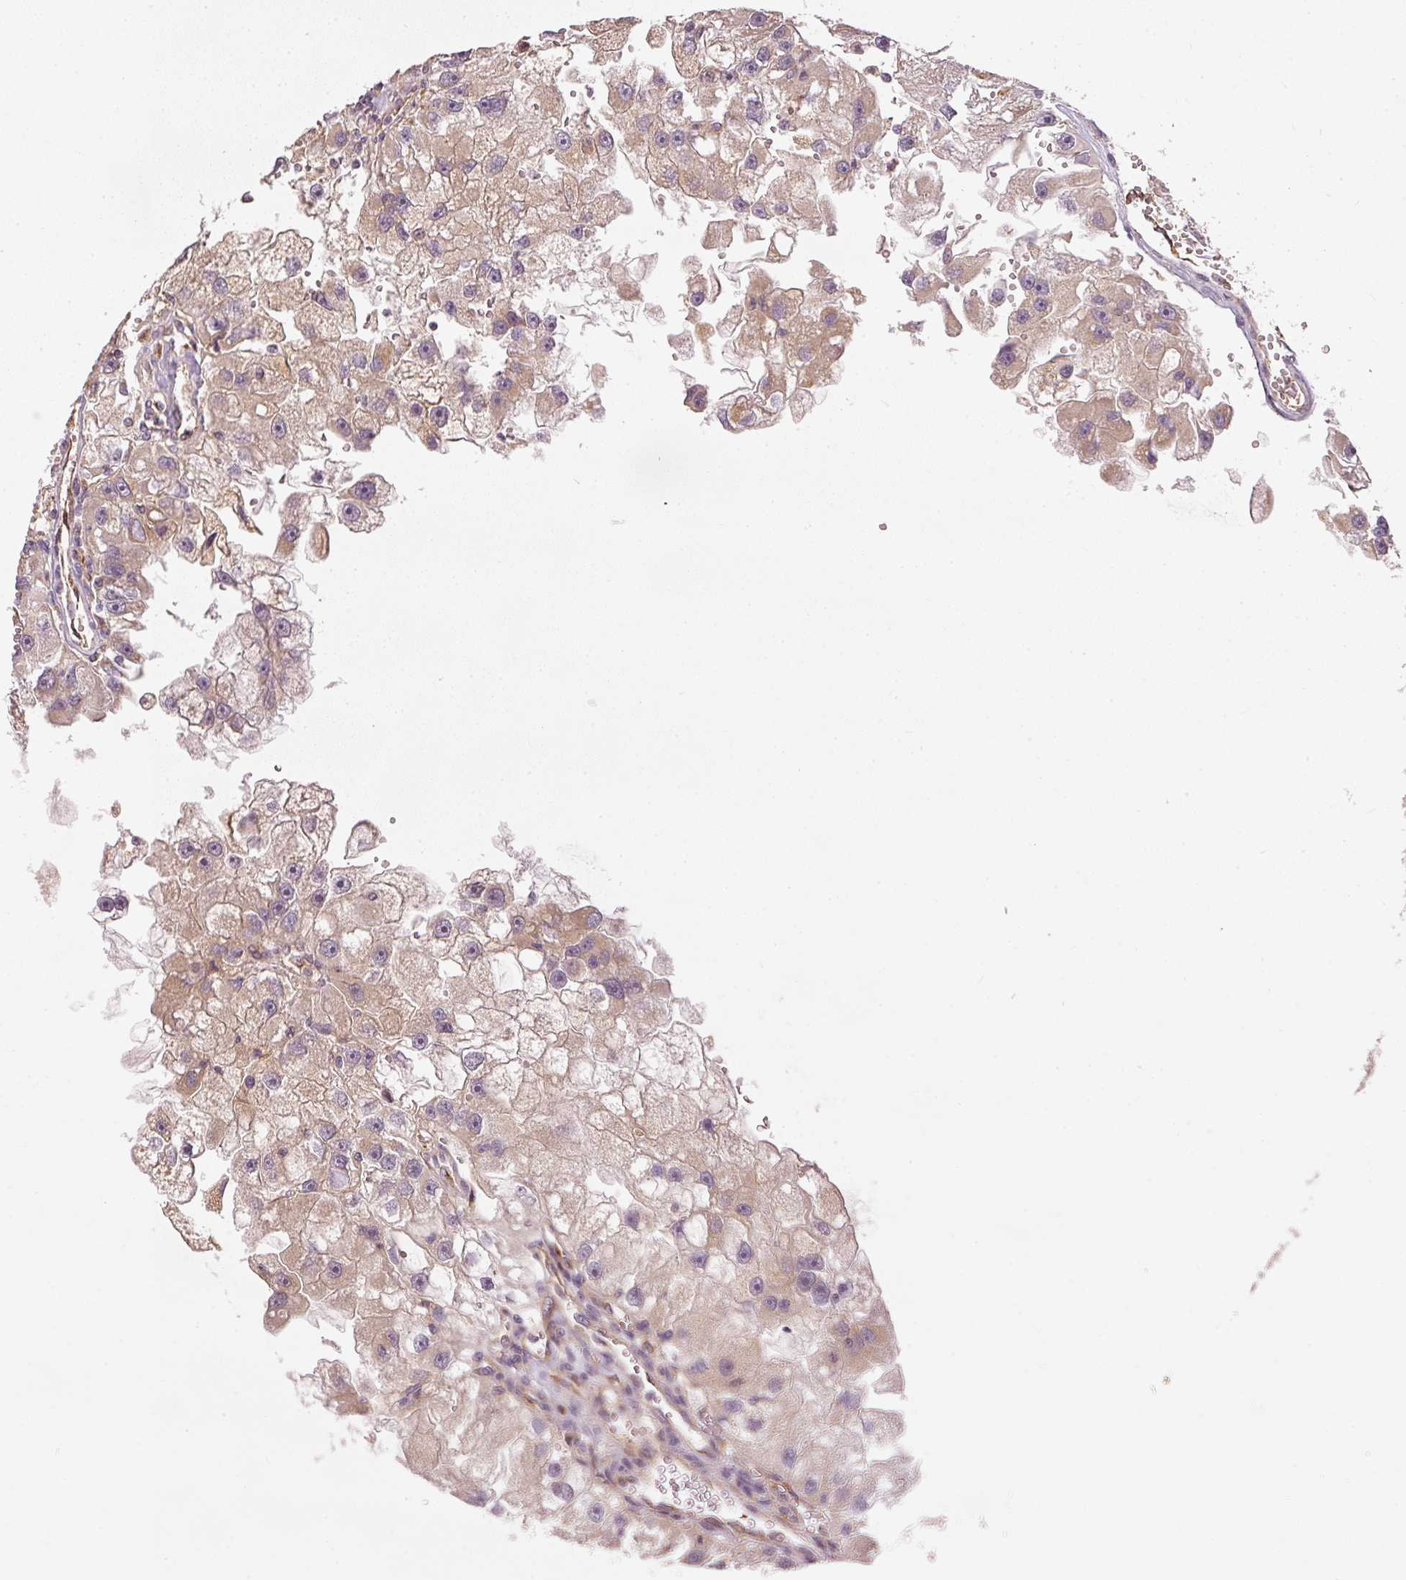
{"staining": {"intensity": "weak", "quantity": "25%-75%", "location": "cytoplasmic/membranous"}, "tissue": "renal cancer", "cell_type": "Tumor cells", "image_type": "cancer", "snomed": [{"axis": "morphology", "description": "Adenocarcinoma, NOS"}, {"axis": "topography", "description": "Kidney"}], "caption": "Immunohistochemical staining of renal adenocarcinoma reveals low levels of weak cytoplasmic/membranous protein positivity in approximately 25%-75% of tumor cells.", "gene": "MTHFD1L", "patient": {"sex": "male", "age": 63}}